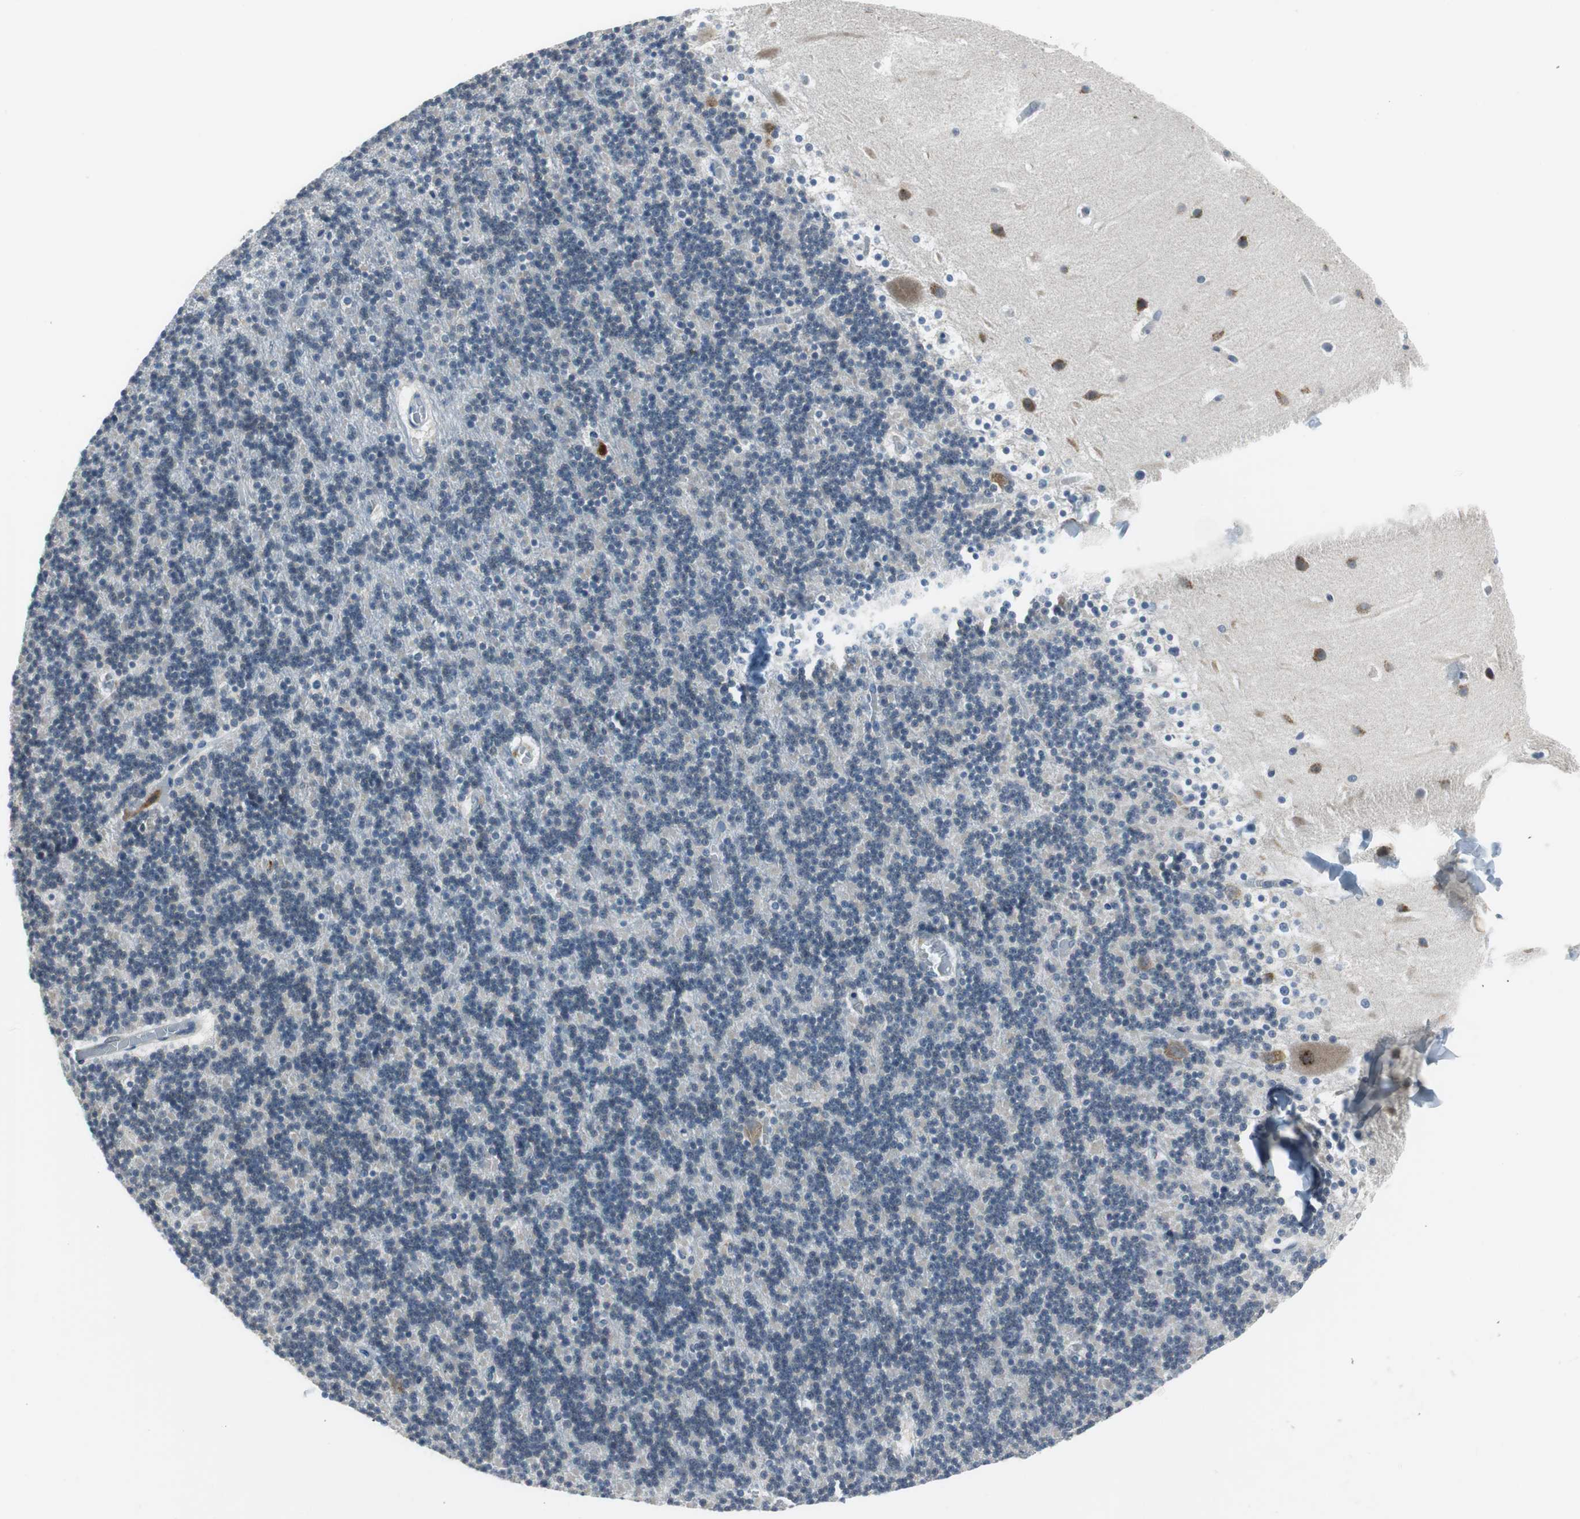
{"staining": {"intensity": "negative", "quantity": "none", "location": "none"}, "tissue": "cerebellum", "cell_type": "Cells in granular layer", "image_type": "normal", "snomed": [{"axis": "morphology", "description": "Normal tissue, NOS"}, {"axis": "topography", "description": "Cerebellum"}], "caption": "Cerebellum stained for a protein using IHC shows no positivity cells in granular layer.", "gene": "PLAA", "patient": {"sex": "male", "age": 45}}